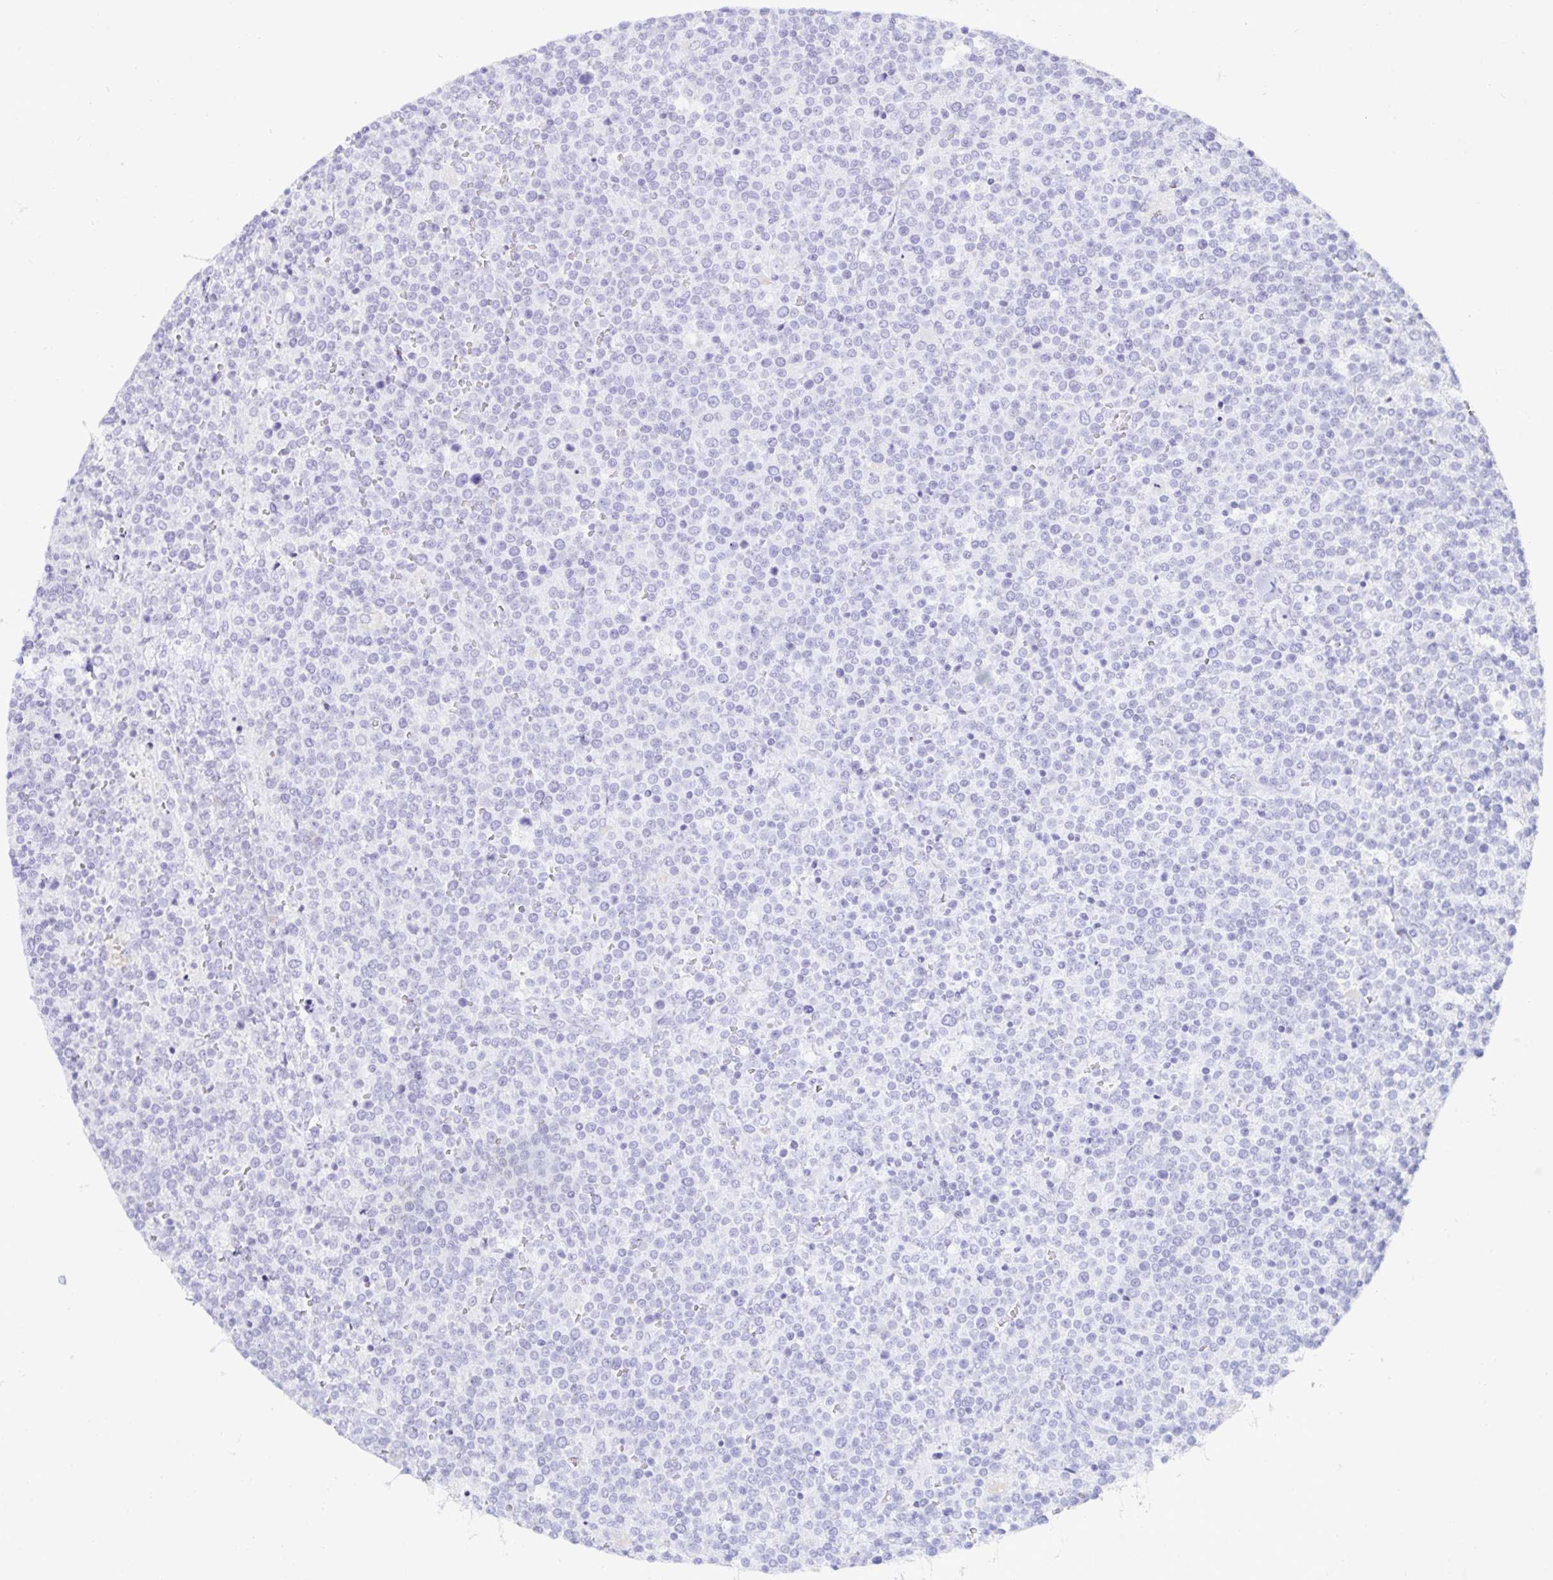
{"staining": {"intensity": "negative", "quantity": "none", "location": "none"}, "tissue": "lymphoma", "cell_type": "Tumor cells", "image_type": "cancer", "snomed": [{"axis": "morphology", "description": "Malignant lymphoma, non-Hodgkin's type, High grade"}, {"axis": "topography", "description": "Lymph node"}], "caption": "IHC image of neoplastic tissue: human malignant lymphoma, non-Hodgkin's type (high-grade) stained with DAB displays no significant protein expression in tumor cells. Nuclei are stained in blue.", "gene": "MON2", "patient": {"sex": "male", "age": 61}}